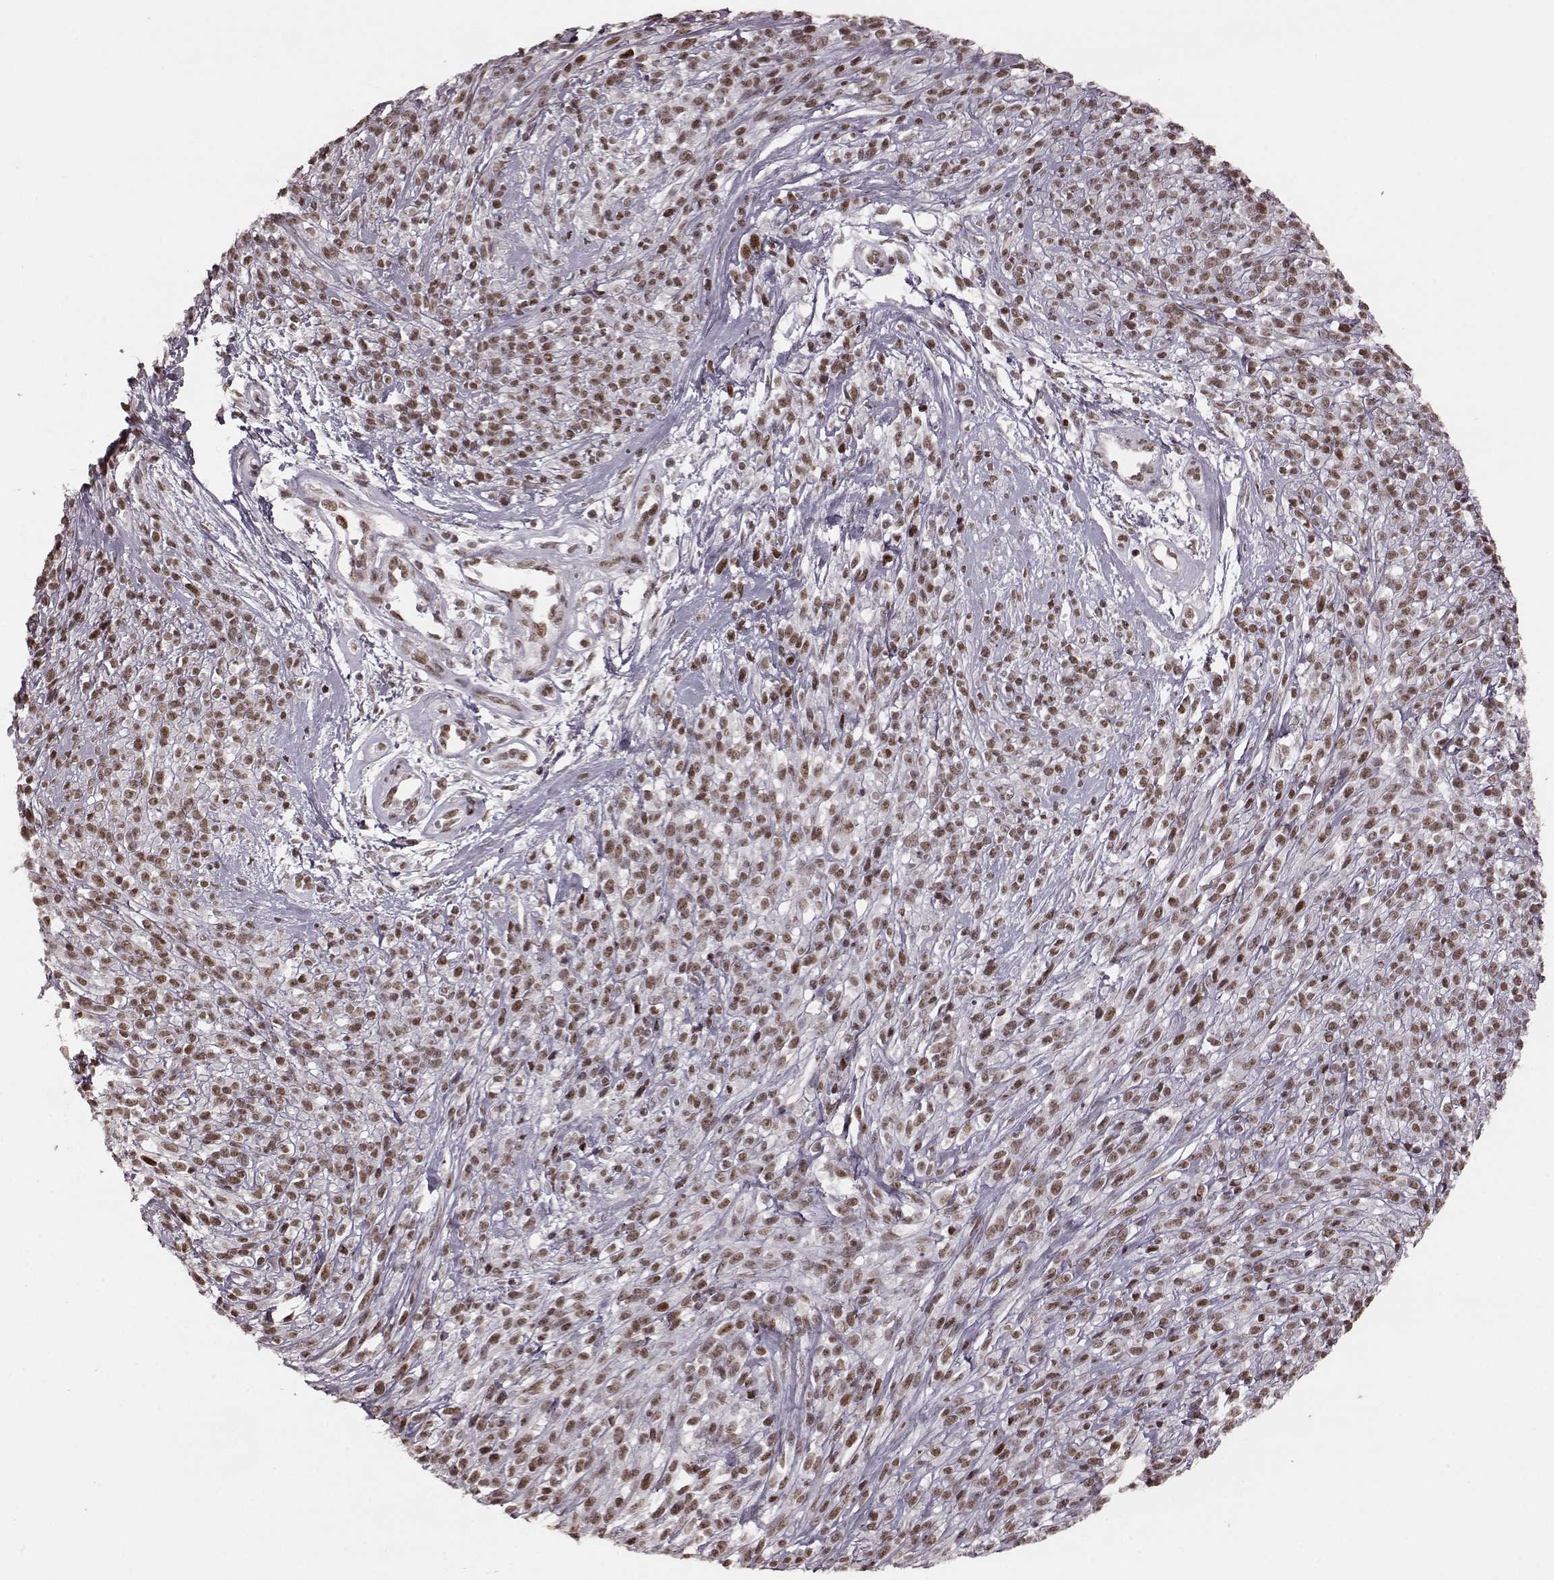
{"staining": {"intensity": "moderate", "quantity": ">75%", "location": "nuclear"}, "tissue": "melanoma", "cell_type": "Tumor cells", "image_type": "cancer", "snomed": [{"axis": "morphology", "description": "Malignant melanoma, NOS"}, {"axis": "topography", "description": "Skin"}, {"axis": "topography", "description": "Skin of trunk"}], "caption": "Human melanoma stained for a protein (brown) demonstrates moderate nuclear positive positivity in about >75% of tumor cells.", "gene": "NR2C1", "patient": {"sex": "male", "age": 74}}